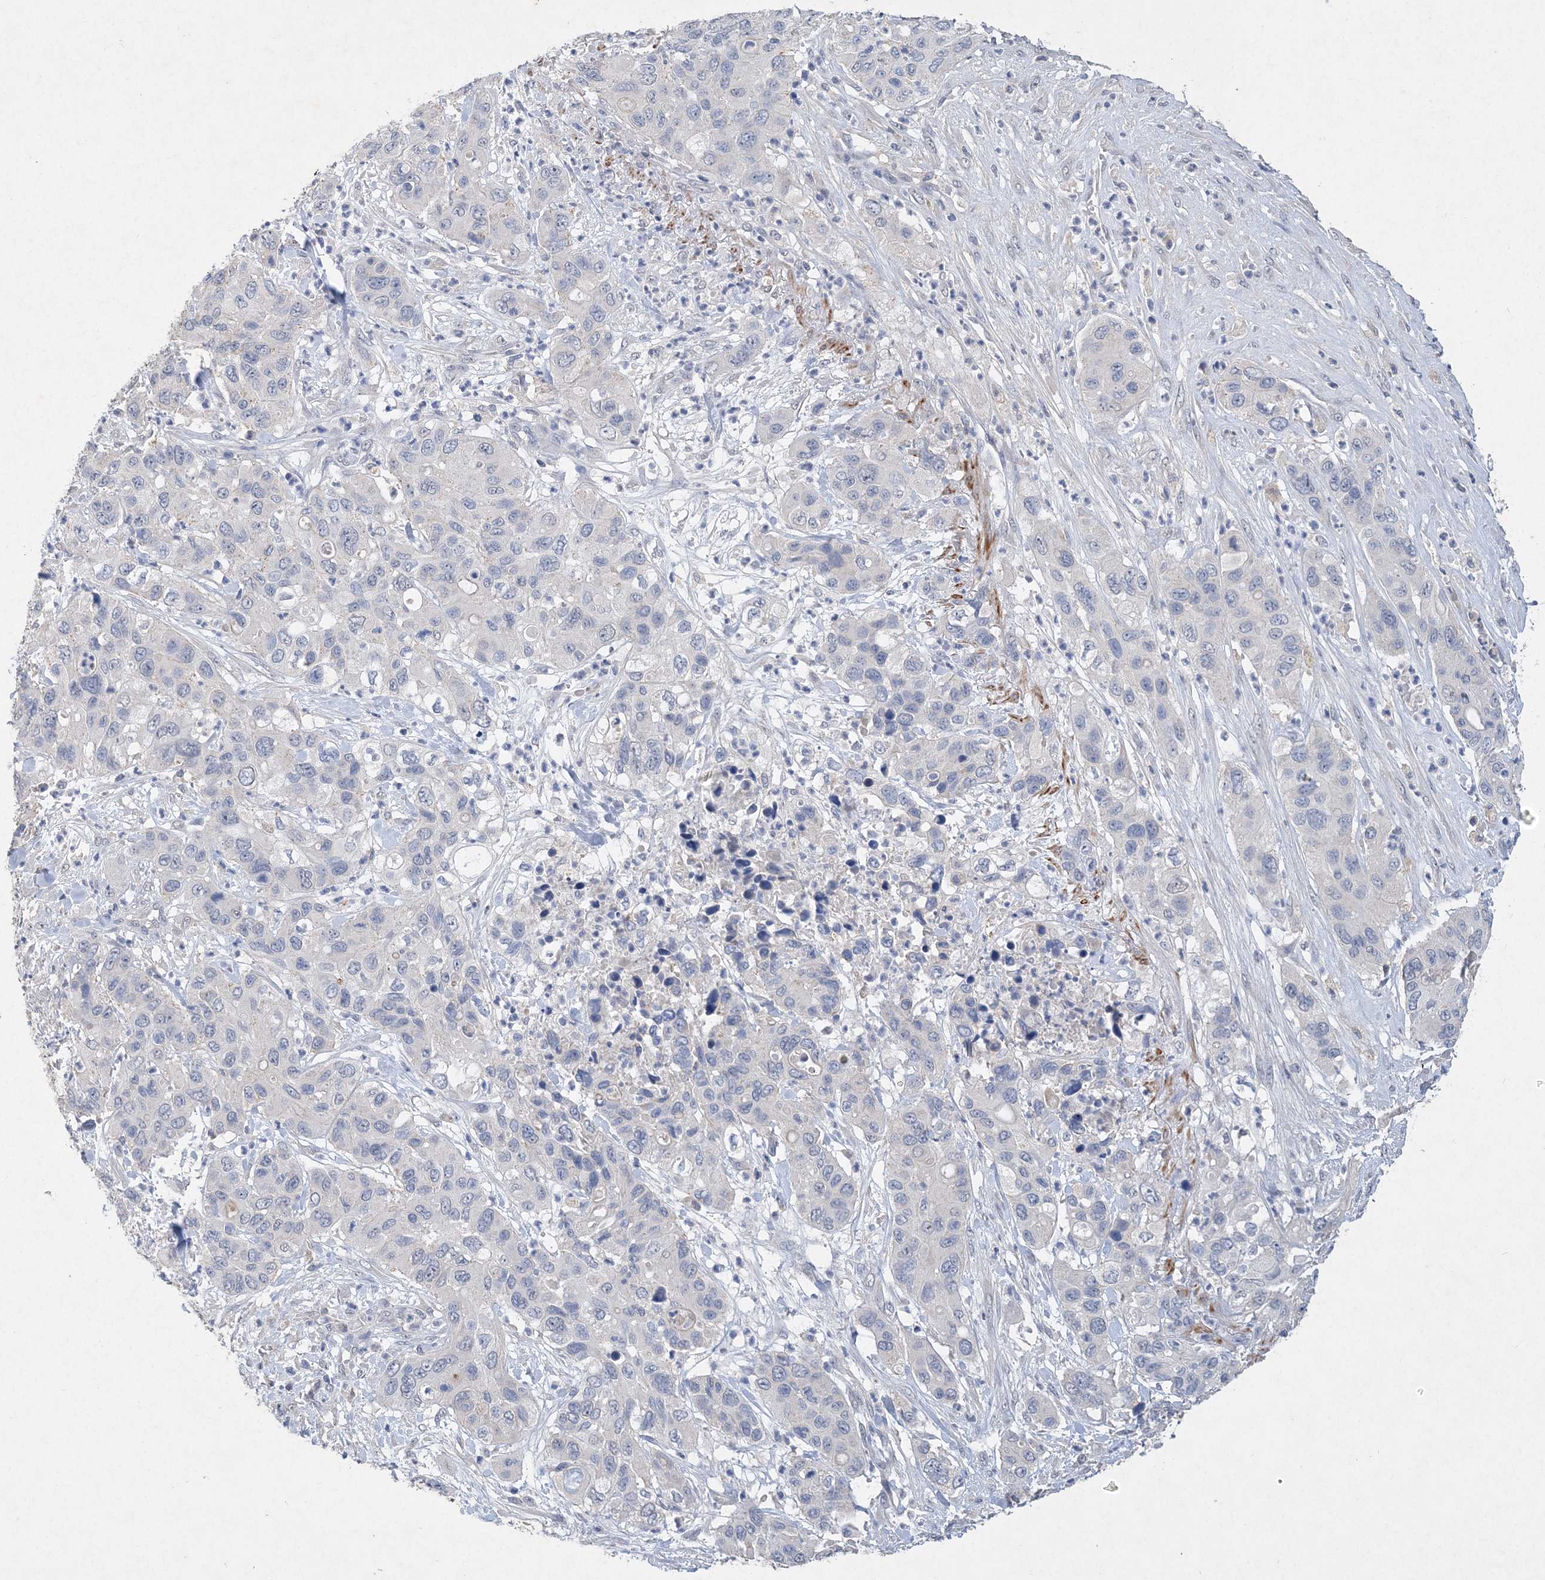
{"staining": {"intensity": "negative", "quantity": "none", "location": "none"}, "tissue": "pancreatic cancer", "cell_type": "Tumor cells", "image_type": "cancer", "snomed": [{"axis": "morphology", "description": "Adenocarcinoma, NOS"}, {"axis": "topography", "description": "Pancreas"}], "caption": "Tumor cells are negative for brown protein staining in pancreatic cancer. (Immunohistochemistry, brightfield microscopy, high magnification).", "gene": "C11orf58", "patient": {"sex": "female", "age": 71}}